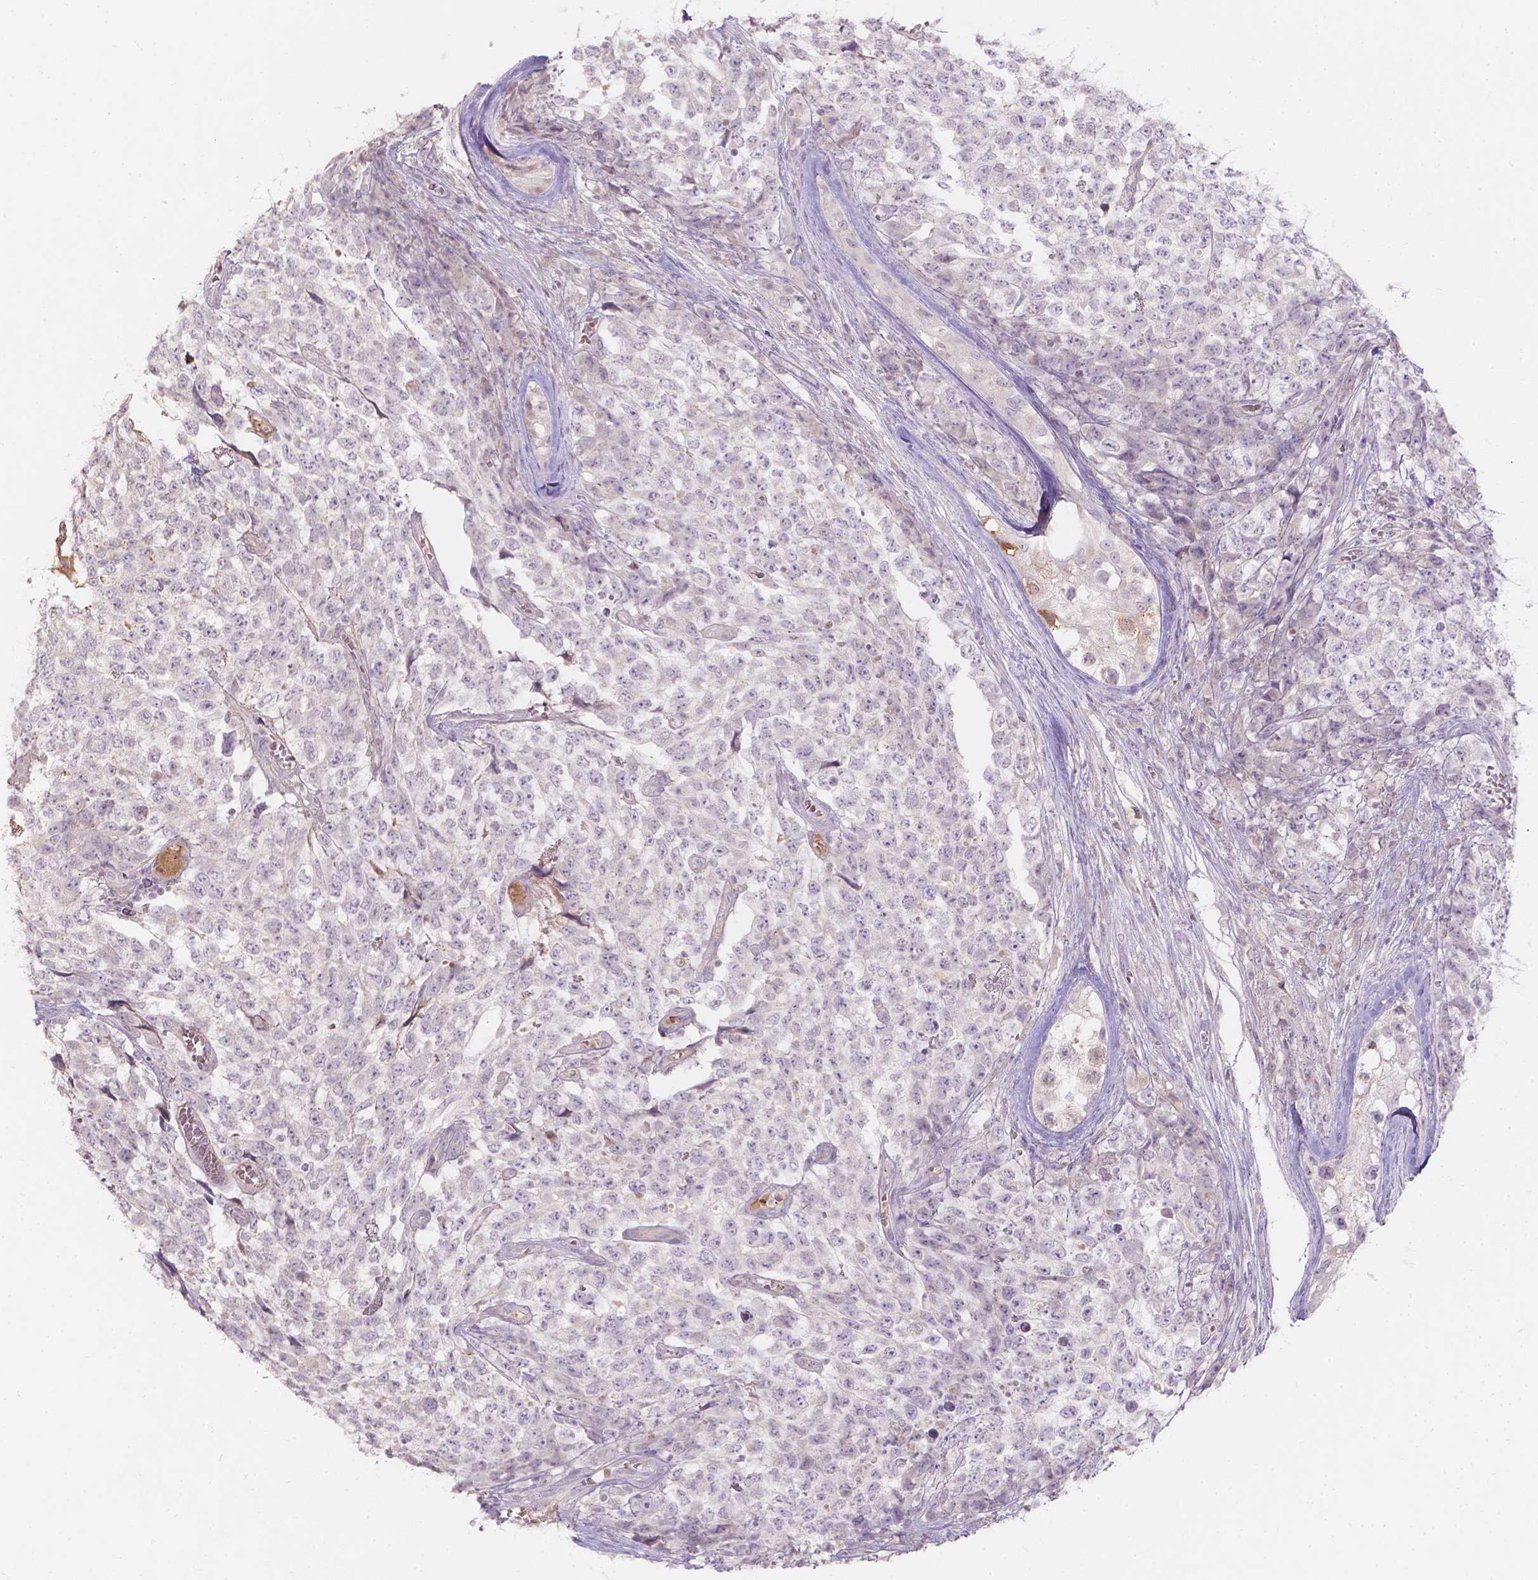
{"staining": {"intensity": "negative", "quantity": "none", "location": "none"}, "tissue": "testis cancer", "cell_type": "Tumor cells", "image_type": "cancer", "snomed": [{"axis": "morphology", "description": "Carcinoma, Embryonal, NOS"}, {"axis": "topography", "description": "Testis"}], "caption": "Immunohistochemistry micrograph of testis cancer stained for a protein (brown), which demonstrates no staining in tumor cells.", "gene": "DCAF4L1", "patient": {"sex": "male", "age": 23}}